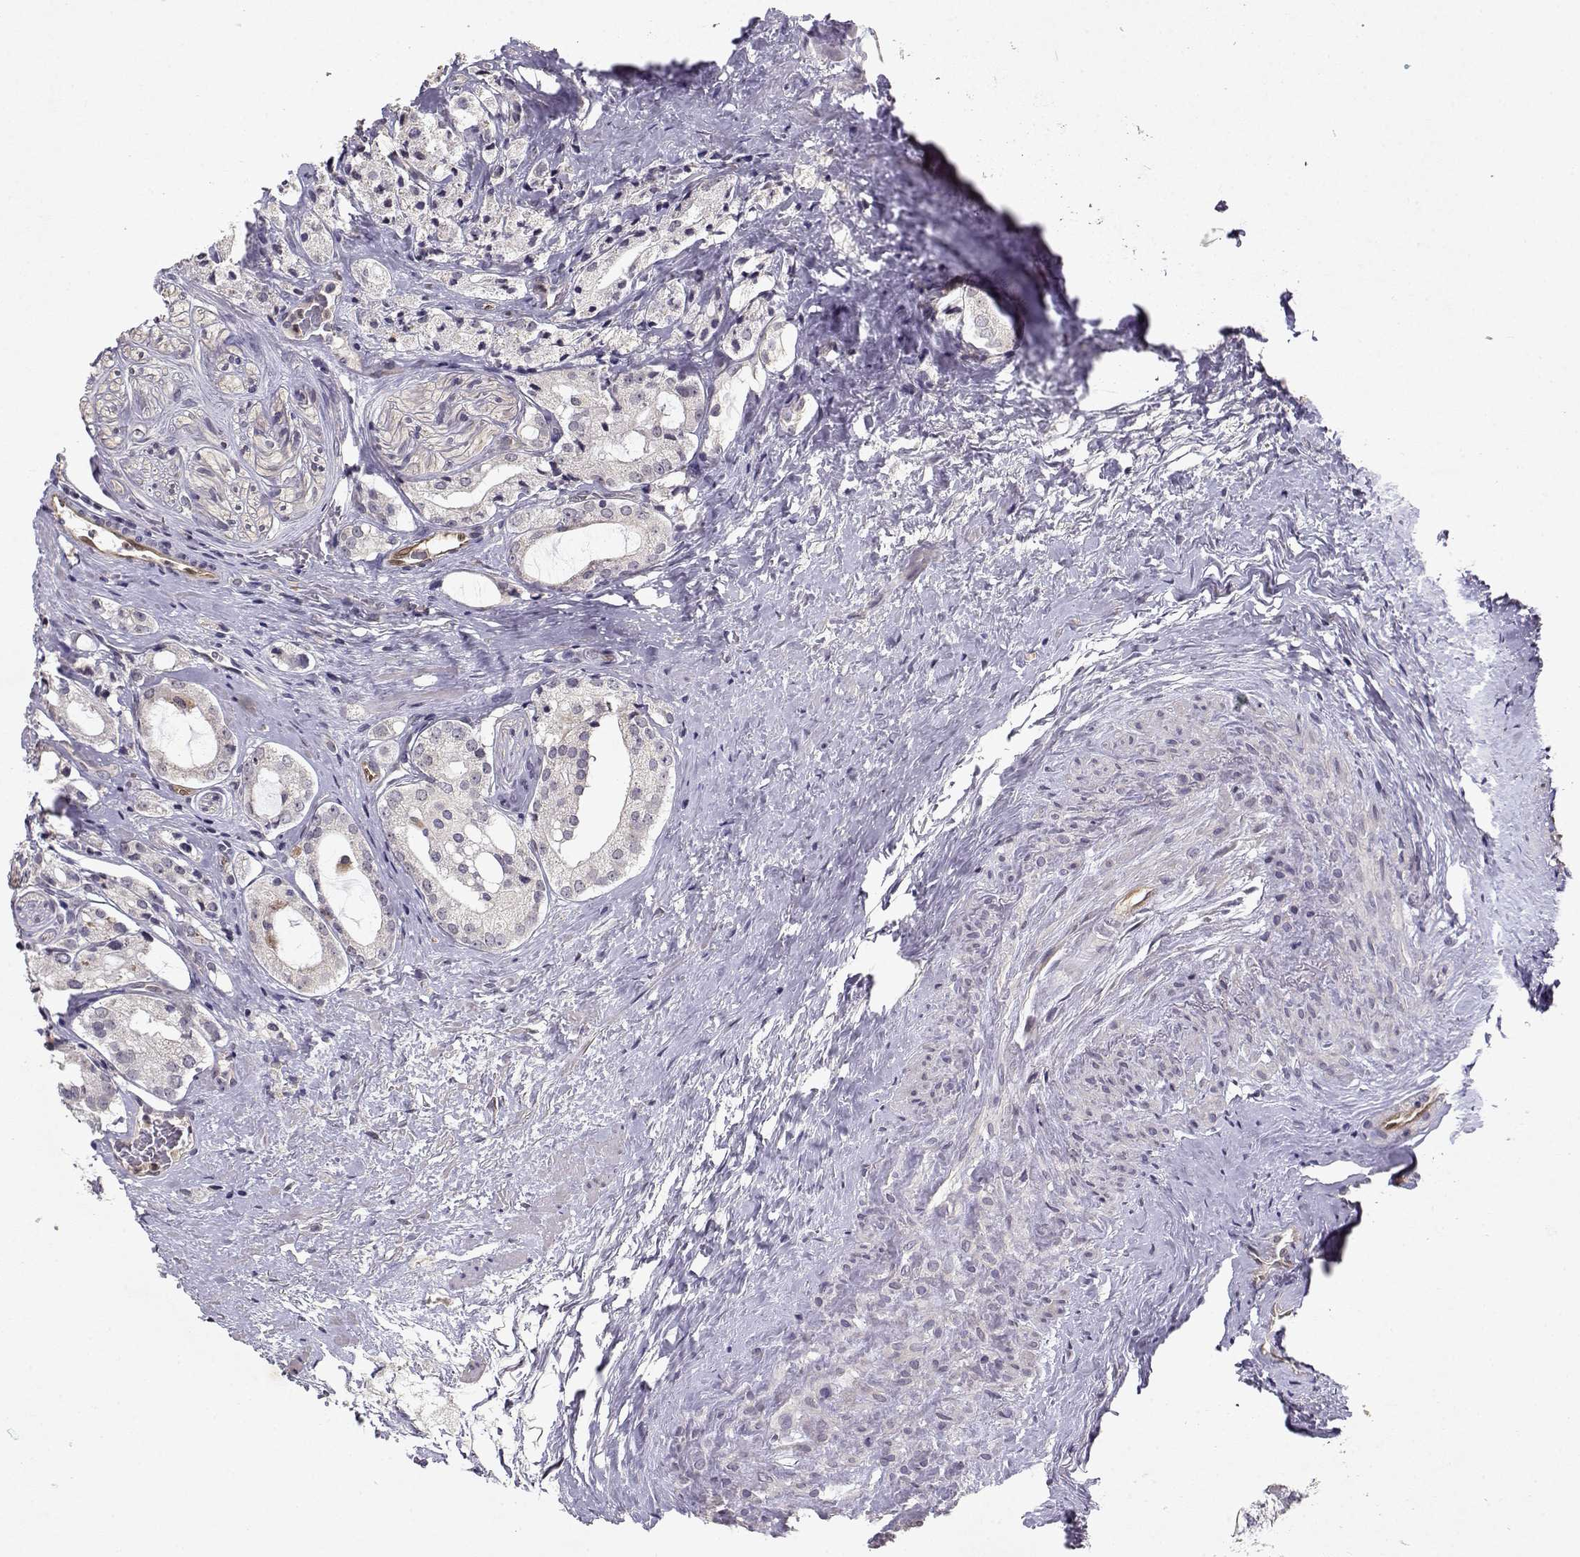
{"staining": {"intensity": "negative", "quantity": "none", "location": "none"}, "tissue": "prostate cancer", "cell_type": "Tumor cells", "image_type": "cancer", "snomed": [{"axis": "morphology", "description": "Adenocarcinoma, NOS"}, {"axis": "topography", "description": "Prostate"}], "caption": "Adenocarcinoma (prostate) was stained to show a protein in brown. There is no significant staining in tumor cells.", "gene": "BMX", "patient": {"sex": "male", "age": 66}}